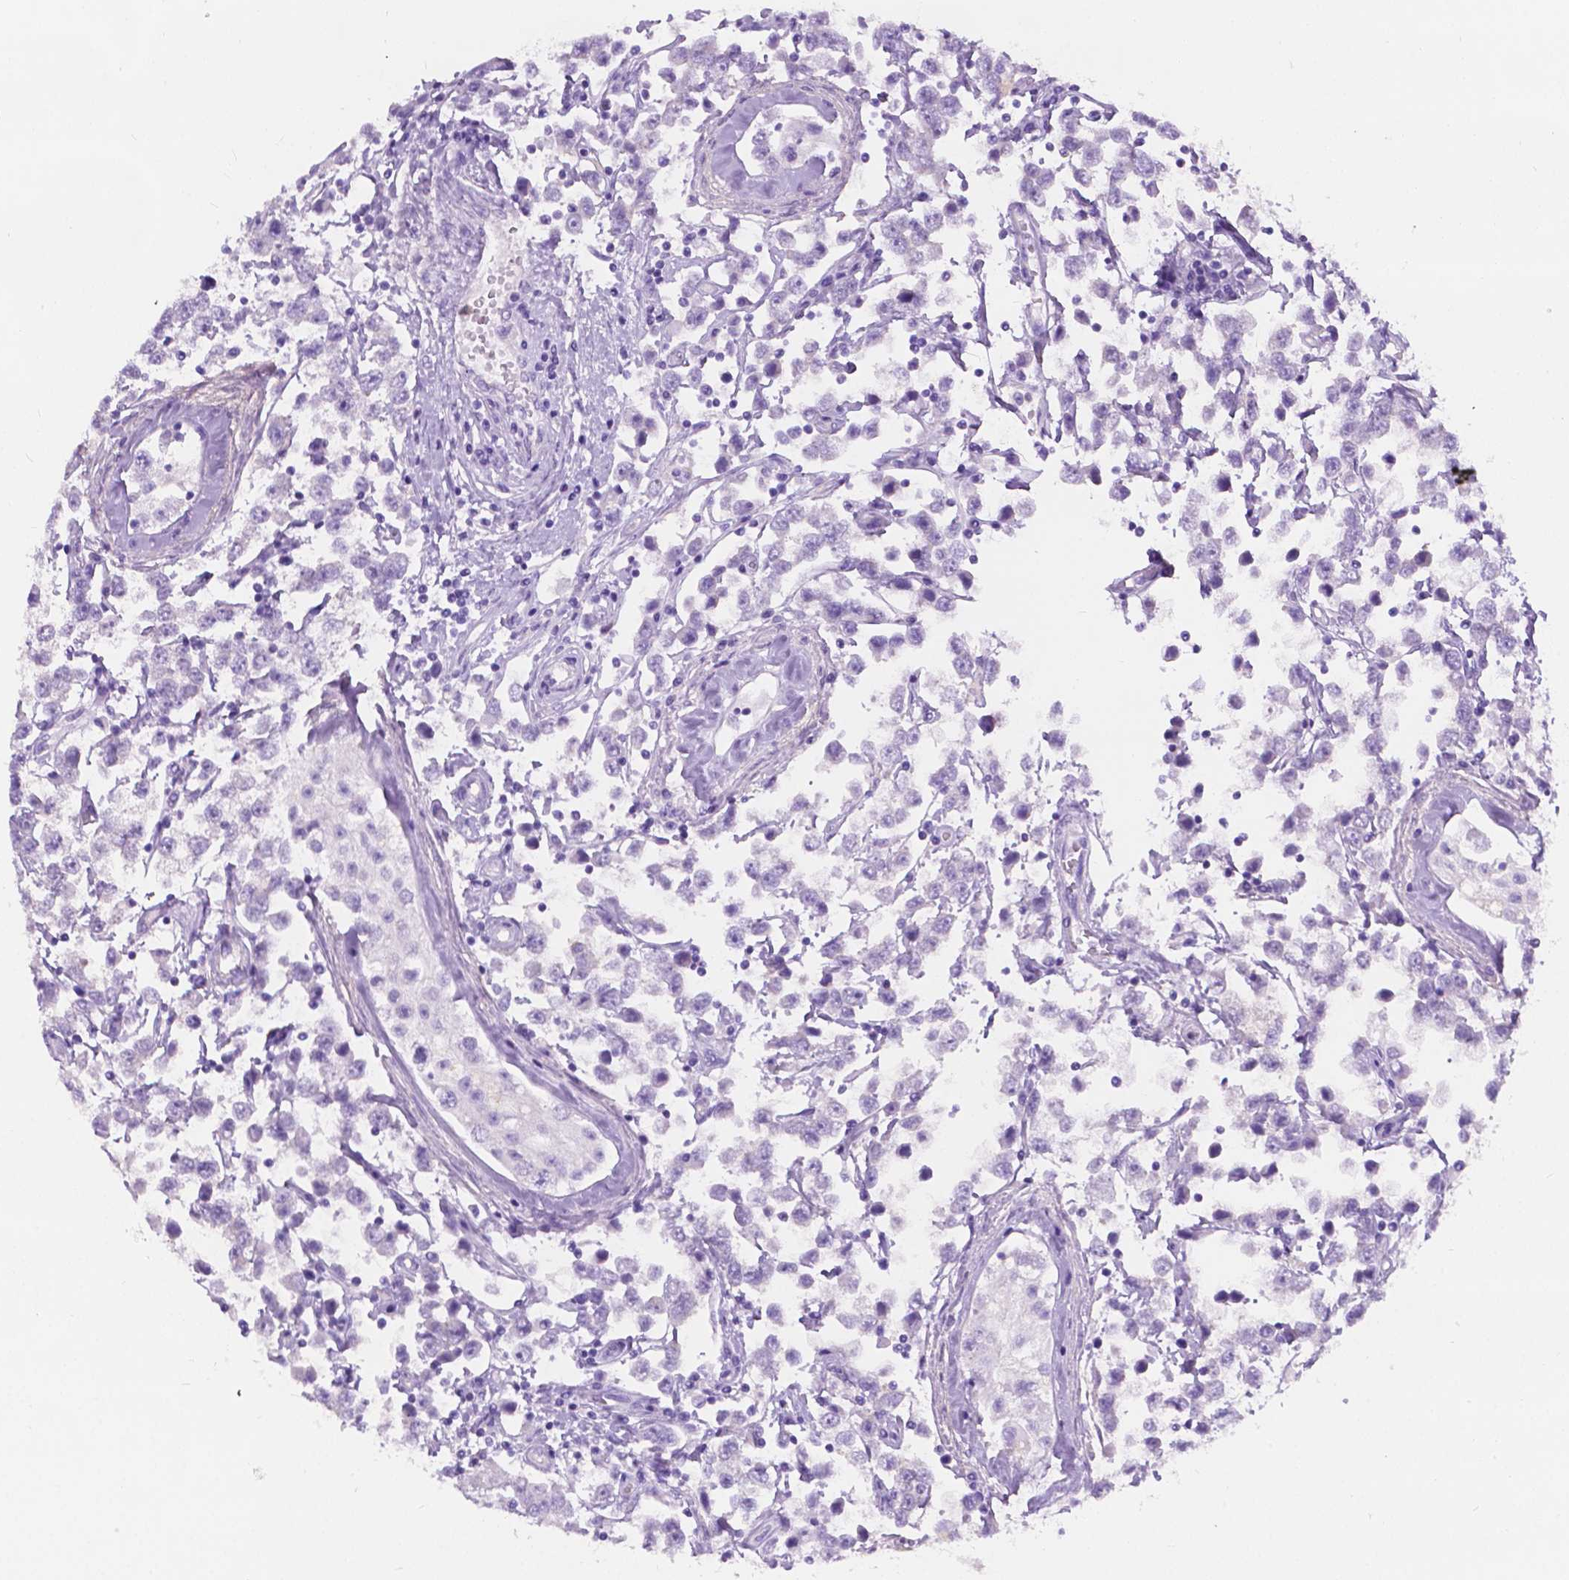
{"staining": {"intensity": "negative", "quantity": "none", "location": "none"}, "tissue": "testis cancer", "cell_type": "Tumor cells", "image_type": "cancer", "snomed": [{"axis": "morphology", "description": "Seminoma, NOS"}, {"axis": "topography", "description": "Testis"}], "caption": "Testis cancer (seminoma) was stained to show a protein in brown. There is no significant staining in tumor cells. (Stains: DAB immunohistochemistry (IHC) with hematoxylin counter stain, Microscopy: brightfield microscopy at high magnification).", "gene": "GNAO1", "patient": {"sex": "male", "age": 34}}